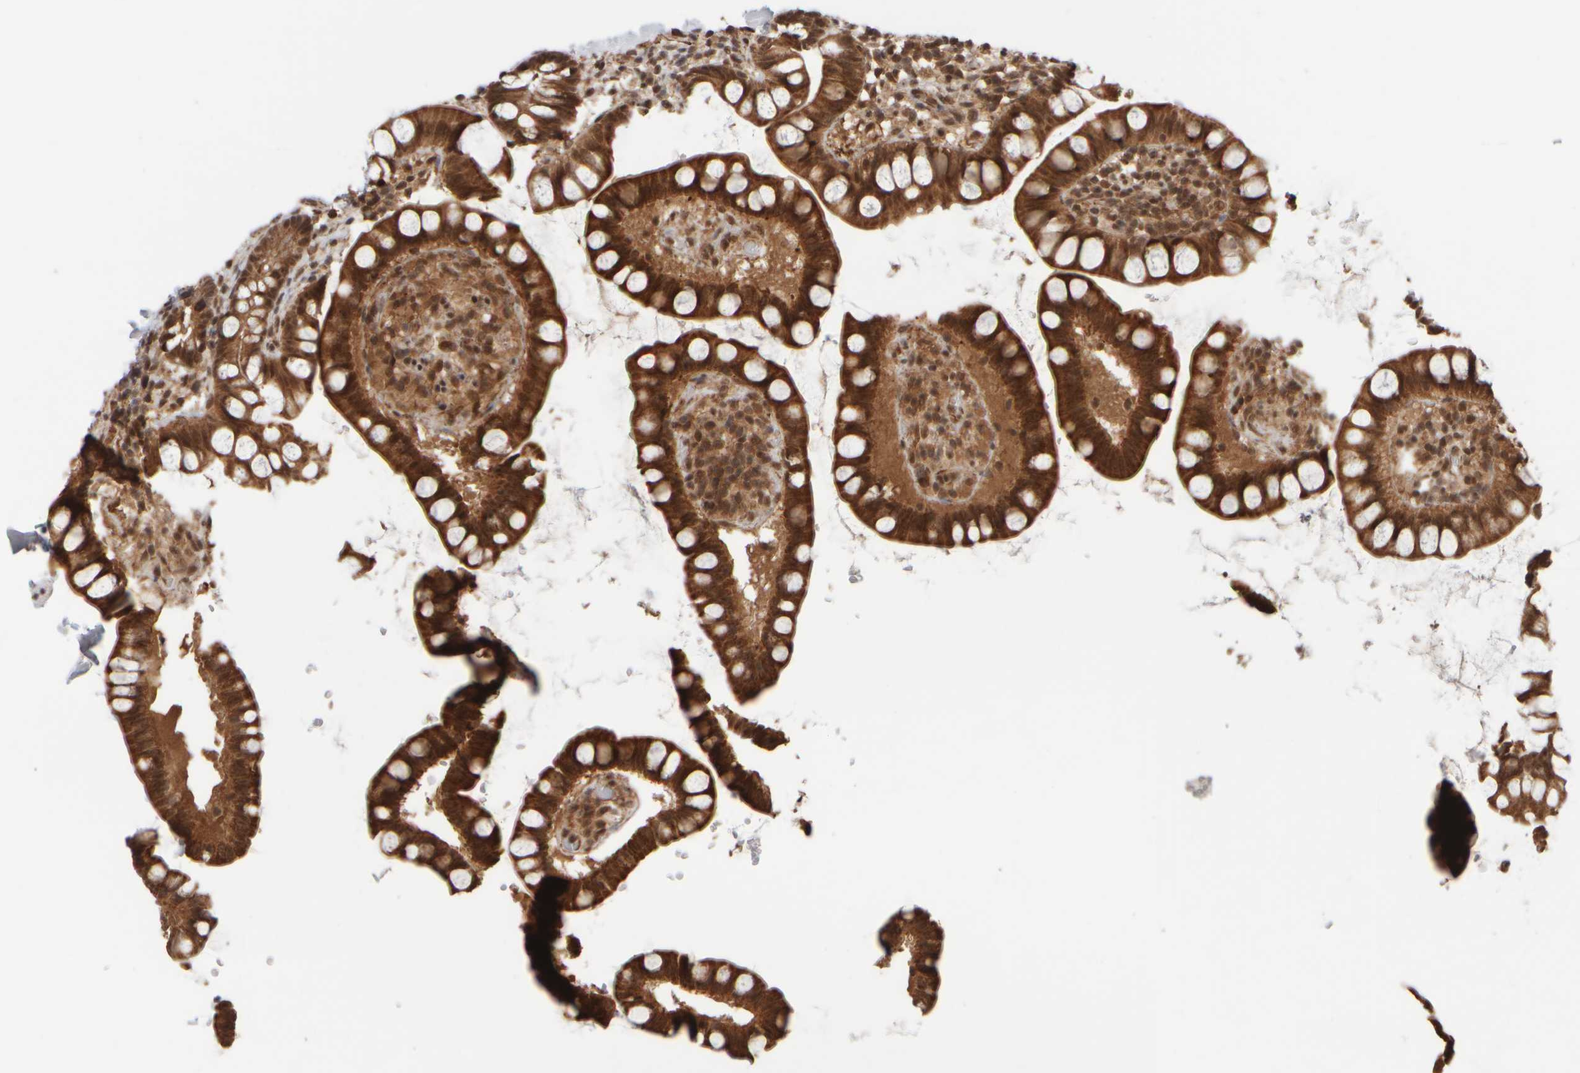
{"staining": {"intensity": "moderate", "quantity": ">75%", "location": "cytoplasmic/membranous"}, "tissue": "small intestine", "cell_type": "Glandular cells", "image_type": "normal", "snomed": [{"axis": "morphology", "description": "Normal tissue, NOS"}, {"axis": "topography", "description": "Smooth muscle"}, {"axis": "topography", "description": "Small intestine"}], "caption": "Moderate cytoplasmic/membranous protein positivity is seen in approximately >75% of glandular cells in small intestine.", "gene": "SYNRG", "patient": {"sex": "female", "age": 84}}